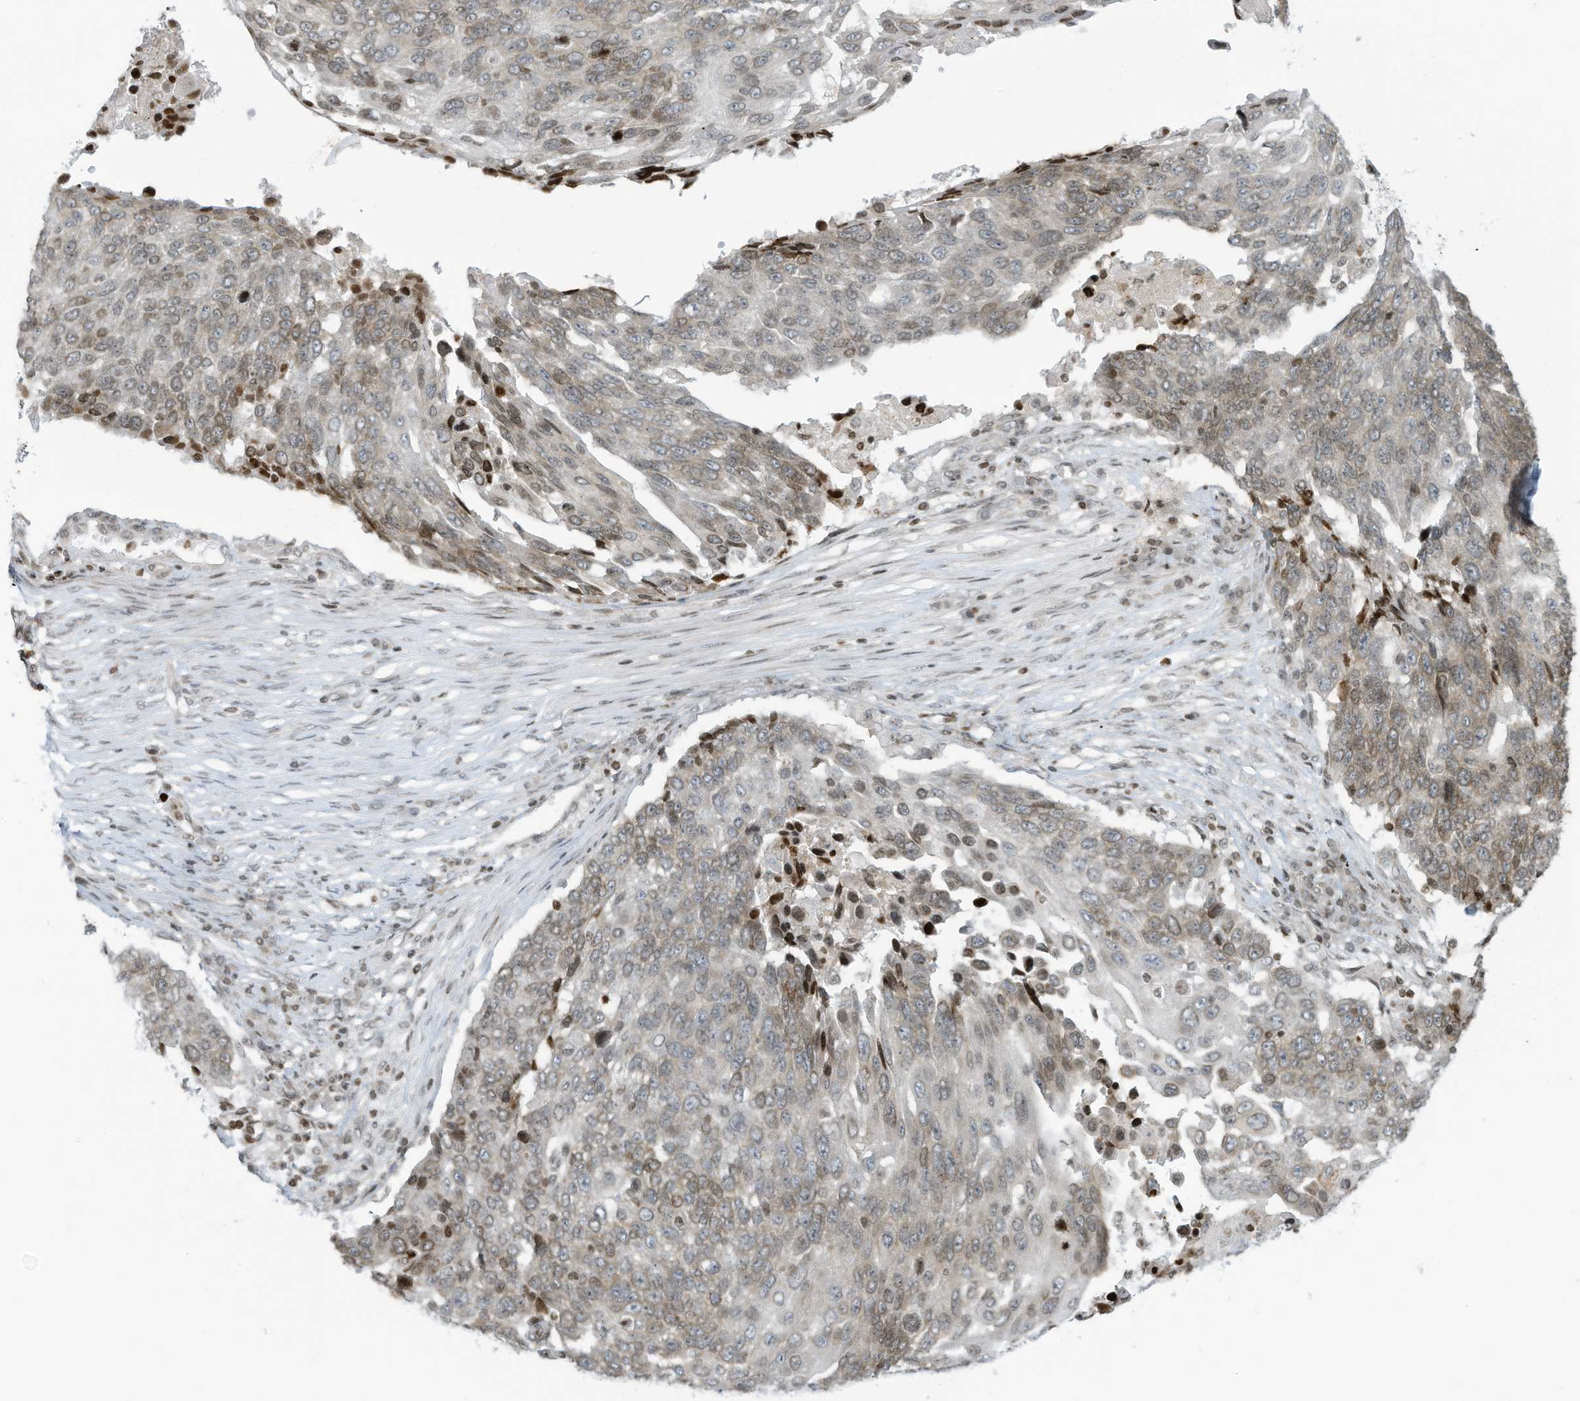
{"staining": {"intensity": "weak", "quantity": "25%-75%", "location": "cytoplasmic/membranous,nuclear"}, "tissue": "lung cancer", "cell_type": "Tumor cells", "image_type": "cancer", "snomed": [{"axis": "morphology", "description": "Squamous cell carcinoma, NOS"}, {"axis": "topography", "description": "Lung"}], "caption": "There is low levels of weak cytoplasmic/membranous and nuclear expression in tumor cells of lung squamous cell carcinoma, as demonstrated by immunohistochemical staining (brown color).", "gene": "ADI1", "patient": {"sex": "male", "age": 66}}